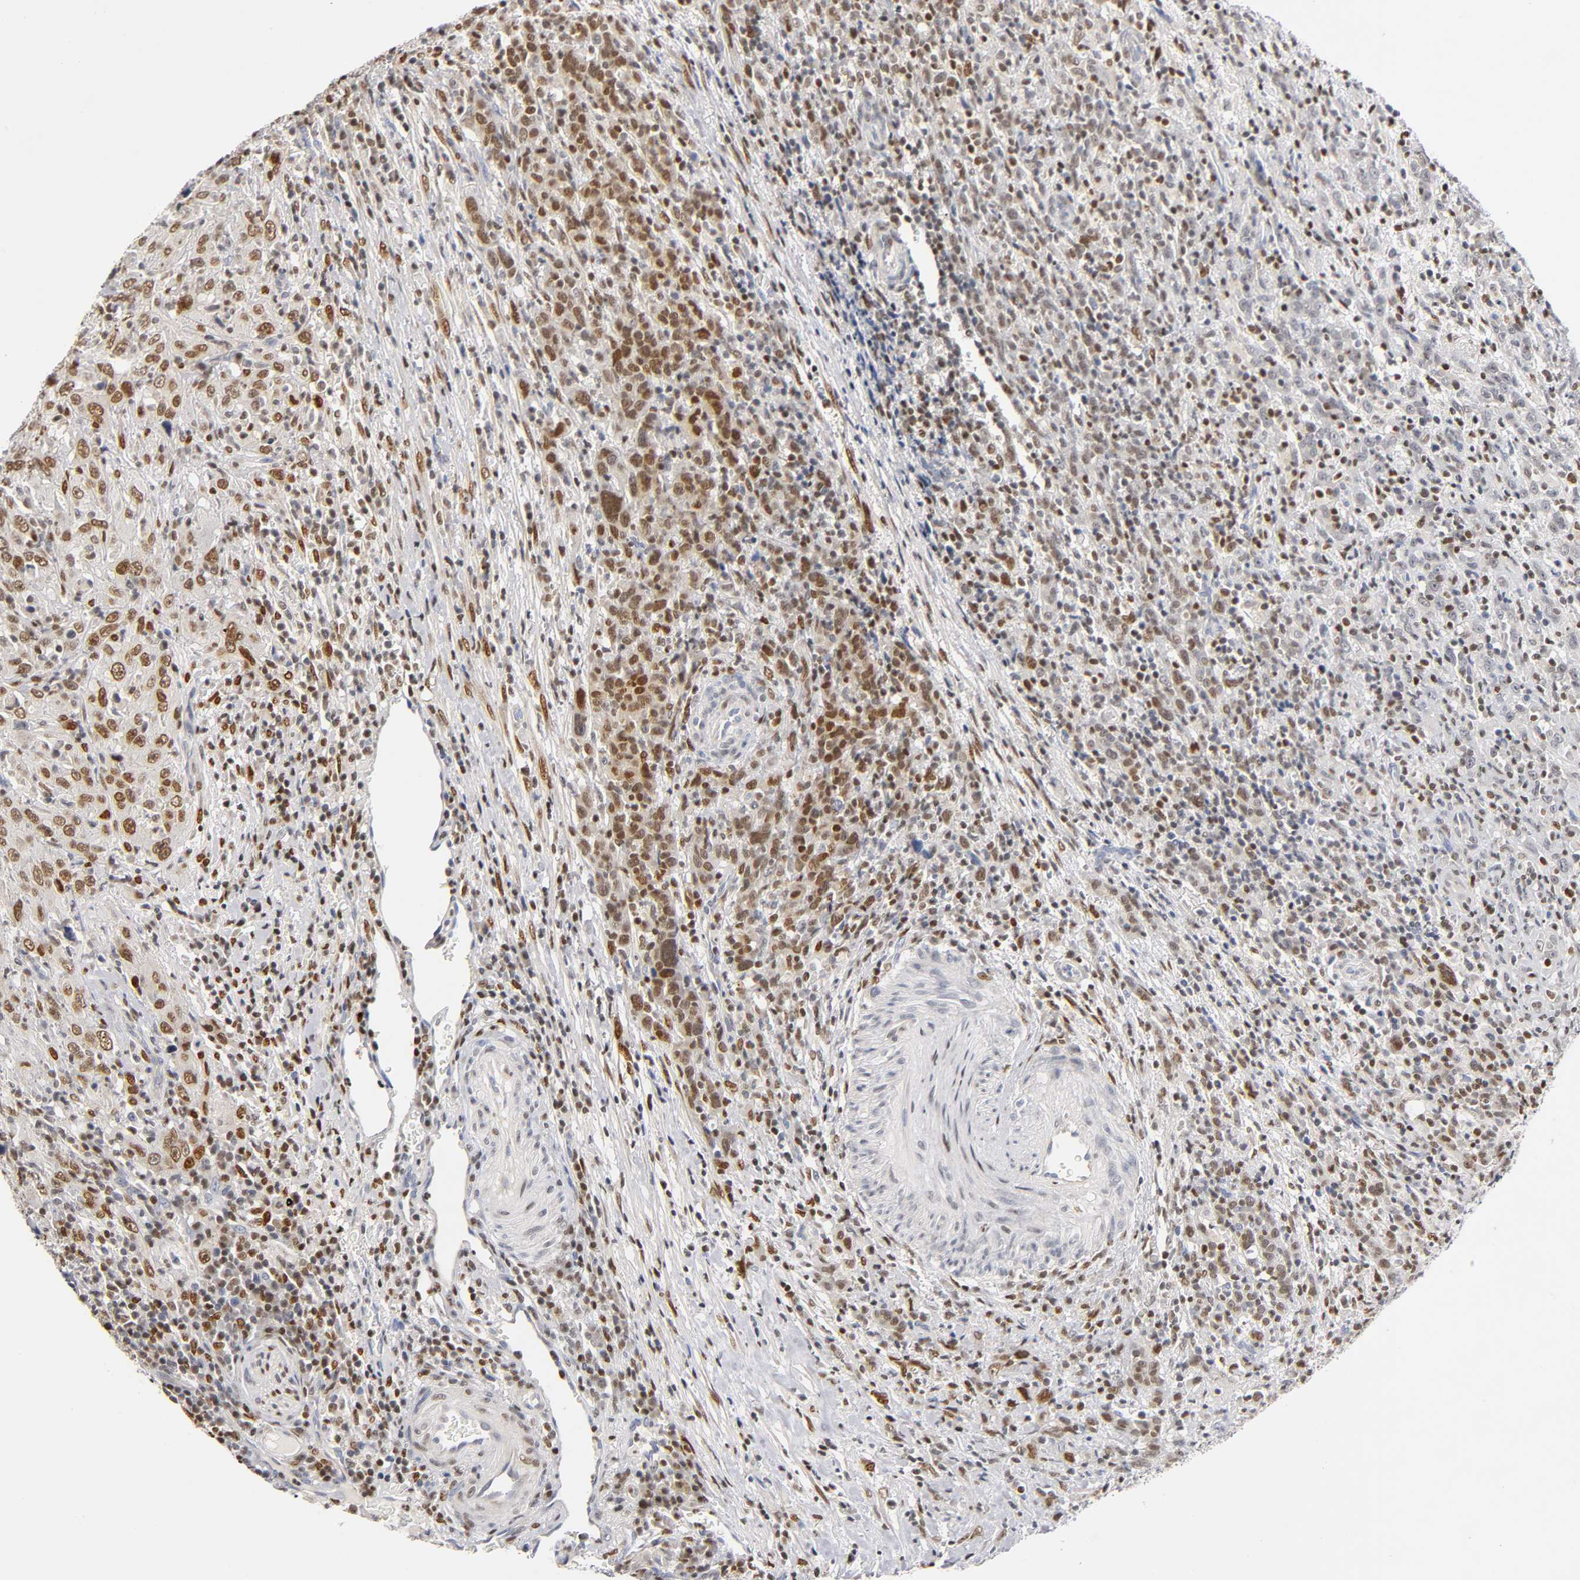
{"staining": {"intensity": "moderate", "quantity": ">75%", "location": "nuclear"}, "tissue": "urothelial cancer", "cell_type": "Tumor cells", "image_type": "cancer", "snomed": [{"axis": "morphology", "description": "Urothelial carcinoma, High grade"}, {"axis": "topography", "description": "Urinary bladder"}], "caption": "Moderate nuclear staining for a protein is present in about >75% of tumor cells of urothelial cancer using immunohistochemistry.", "gene": "RUNX1", "patient": {"sex": "male", "age": 61}}